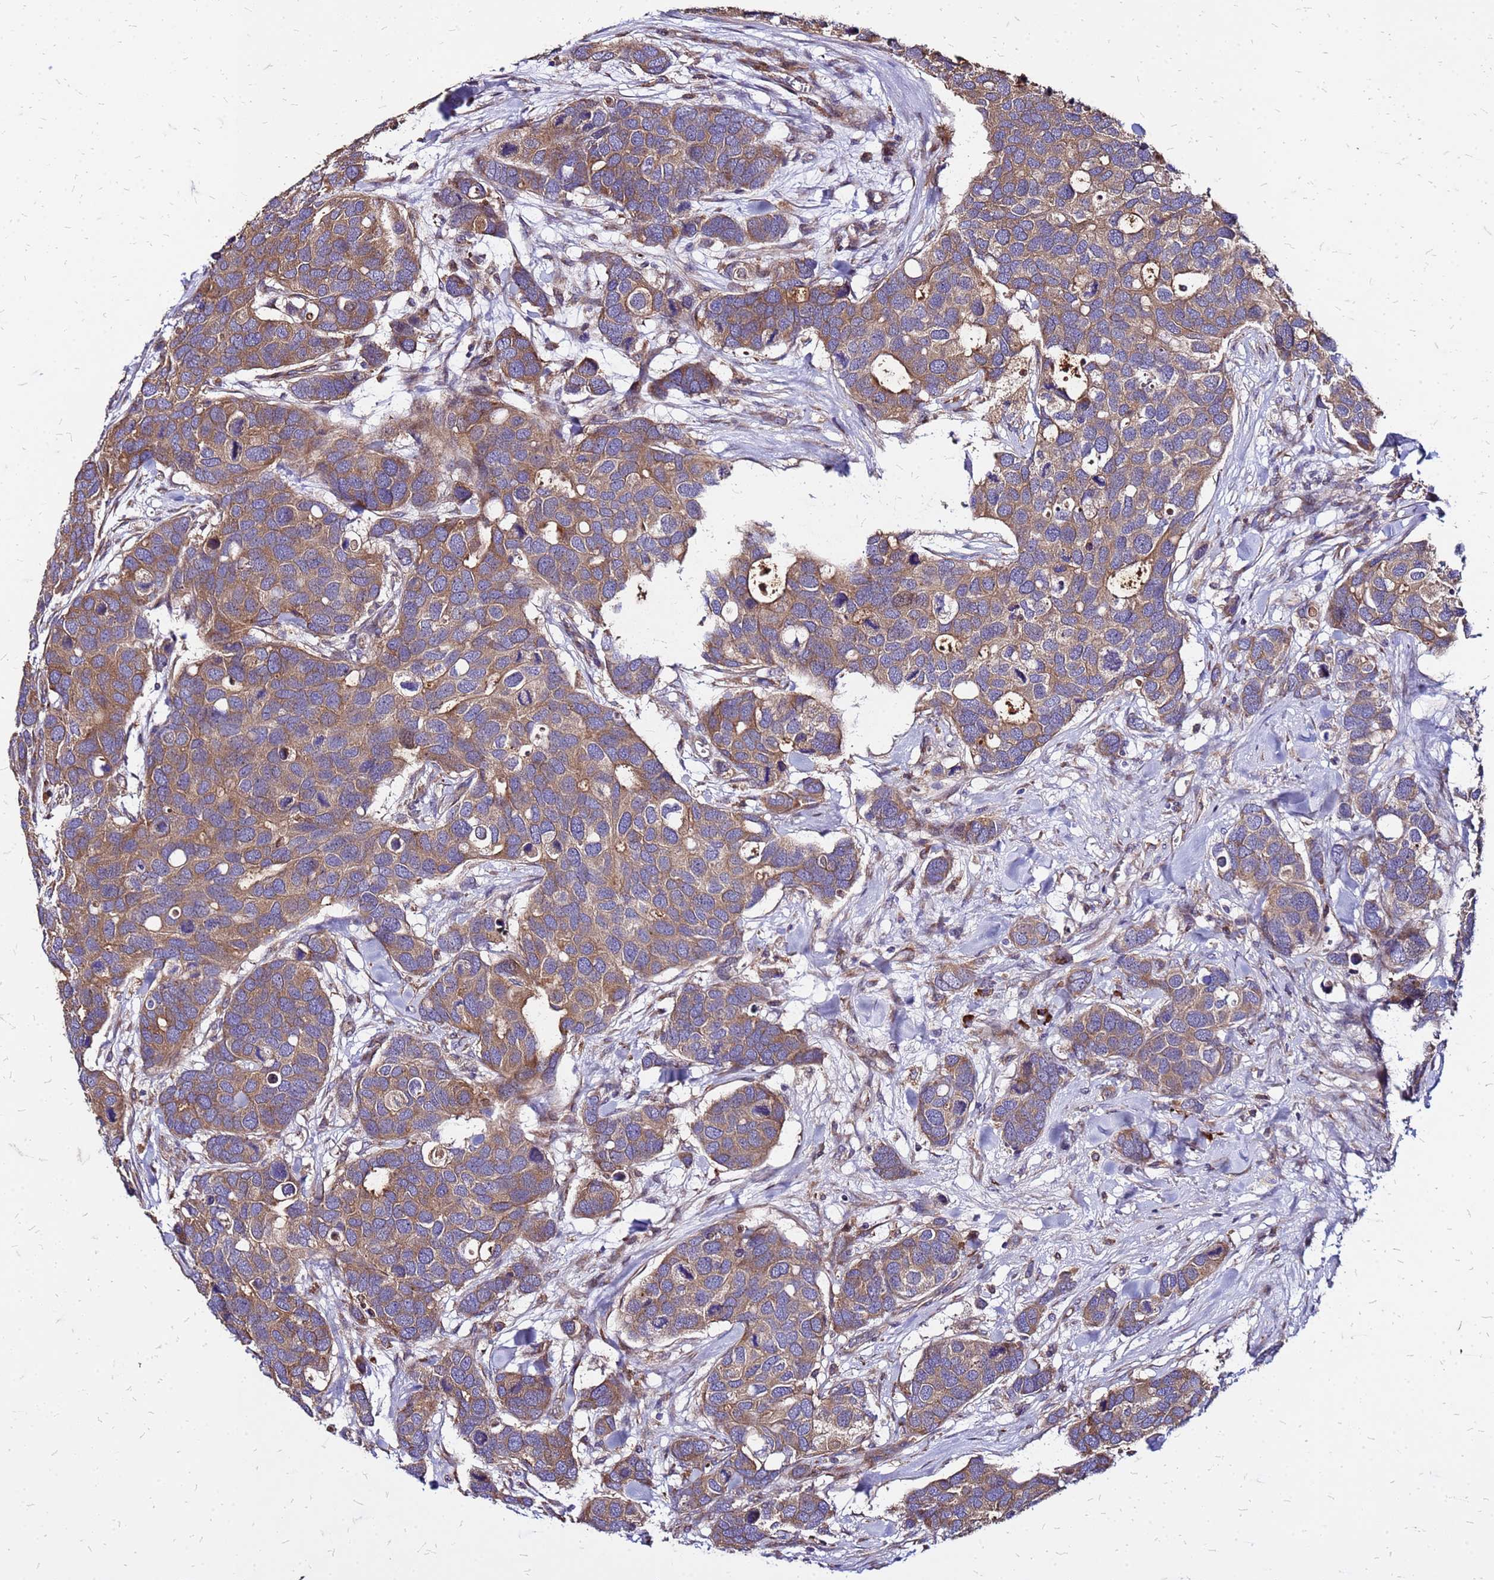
{"staining": {"intensity": "moderate", "quantity": ">75%", "location": "cytoplasmic/membranous"}, "tissue": "breast cancer", "cell_type": "Tumor cells", "image_type": "cancer", "snomed": [{"axis": "morphology", "description": "Duct carcinoma"}, {"axis": "topography", "description": "Breast"}], "caption": "Infiltrating ductal carcinoma (breast) stained for a protein demonstrates moderate cytoplasmic/membranous positivity in tumor cells. The protein is shown in brown color, while the nuclei are stained blue.", "gene": "VMO1", "patient": {"sex": "female", "age": 83}}